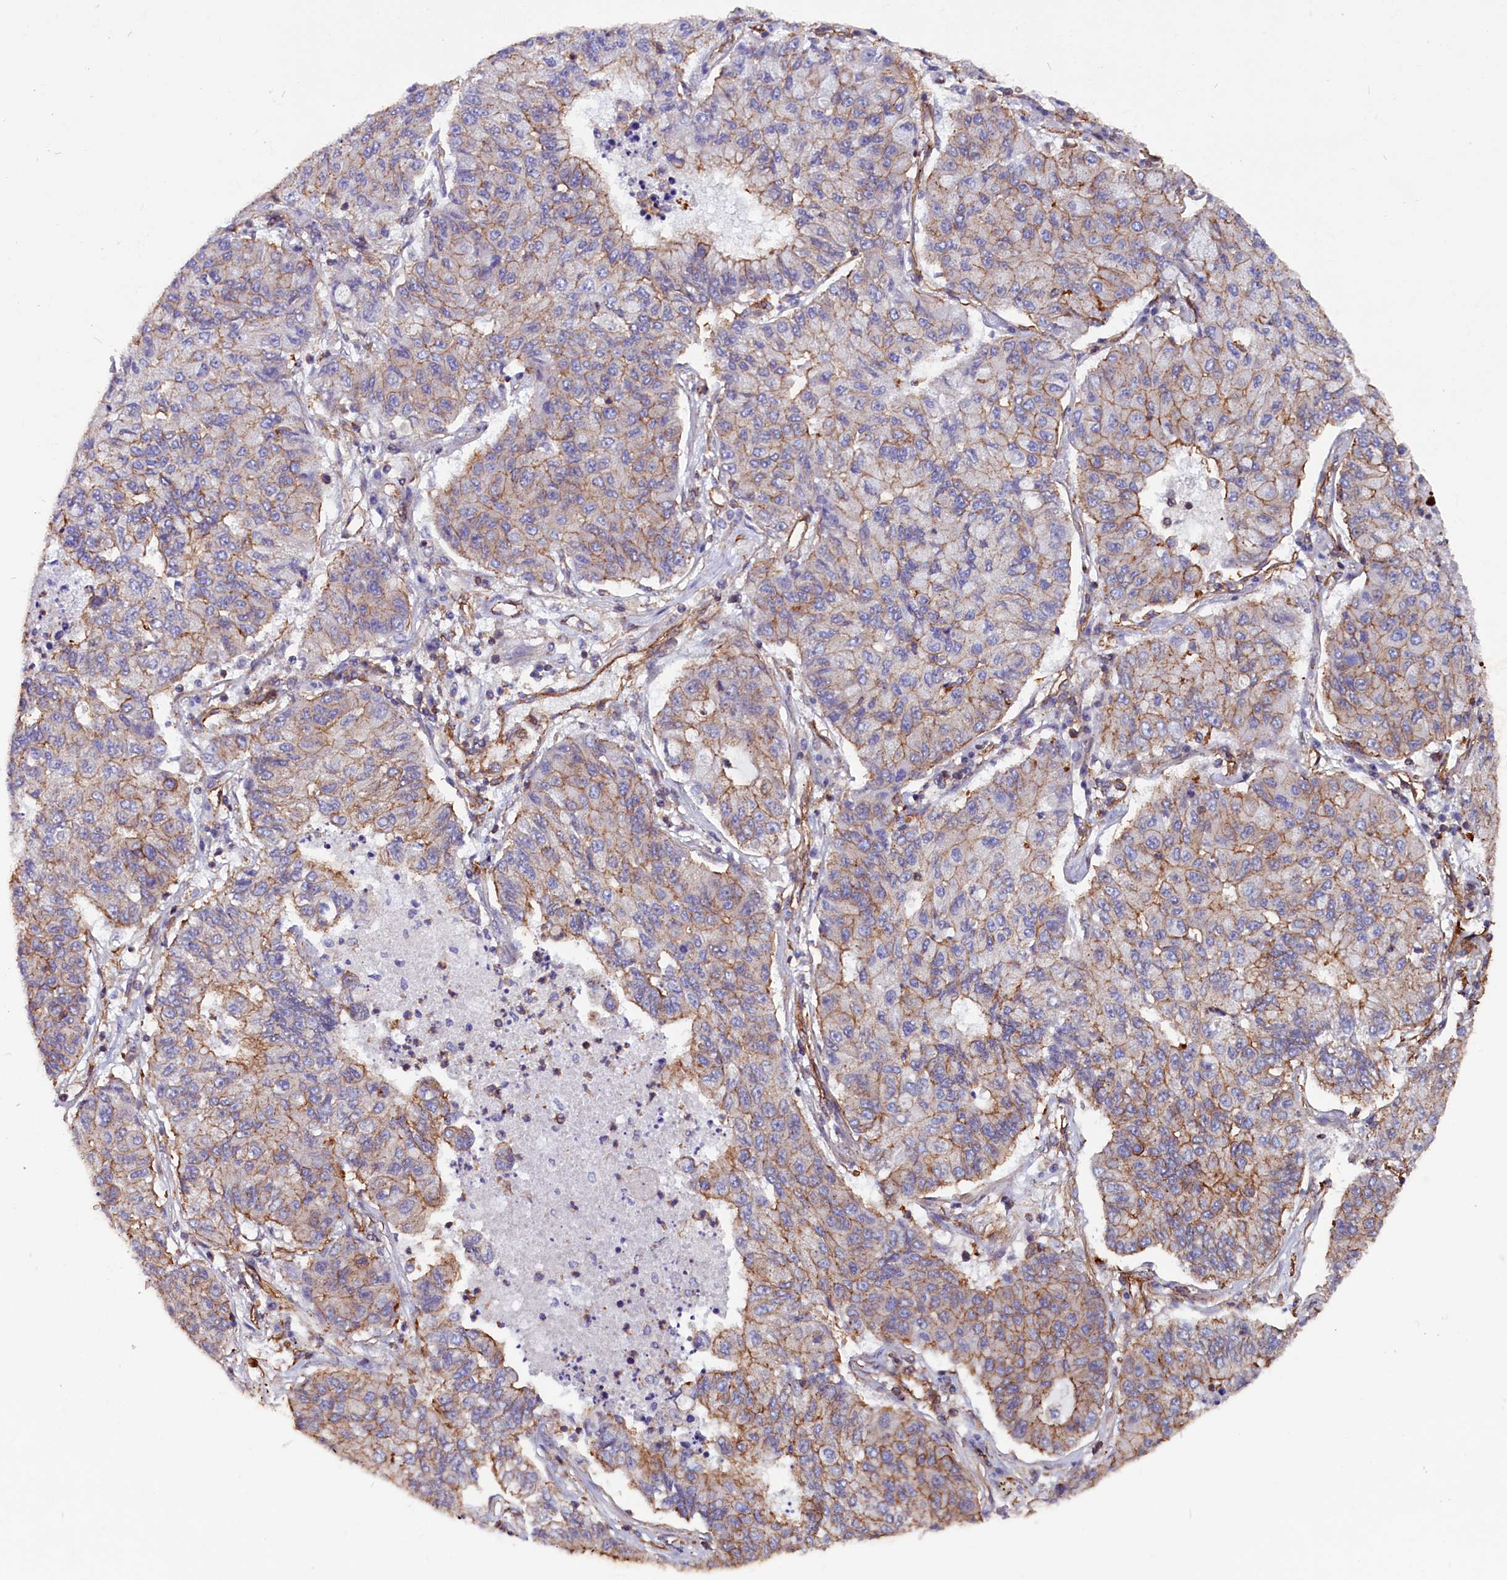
{"staining": {"intensity": "moderate", "quantity": "25%-75%", "location": "cytoplasmic/membranous"}, "tissue": "lung cancer", "cell_type": "Tumor cells", "image_type": "cancer", "snomed": [{"axis": "morphology", "description": "Squamous cell carcinoma, NOS"}, {"axis": "topography", "description": "Lung"}], "caption": "The image displays staining of squamous cell carcinoma (lung), revealing moderate cytoplasmic/membranous protein positivity (brown color) within tumor cells.", "gene": "ZNF749", "patient": {"sex": "male", "age": 74}}